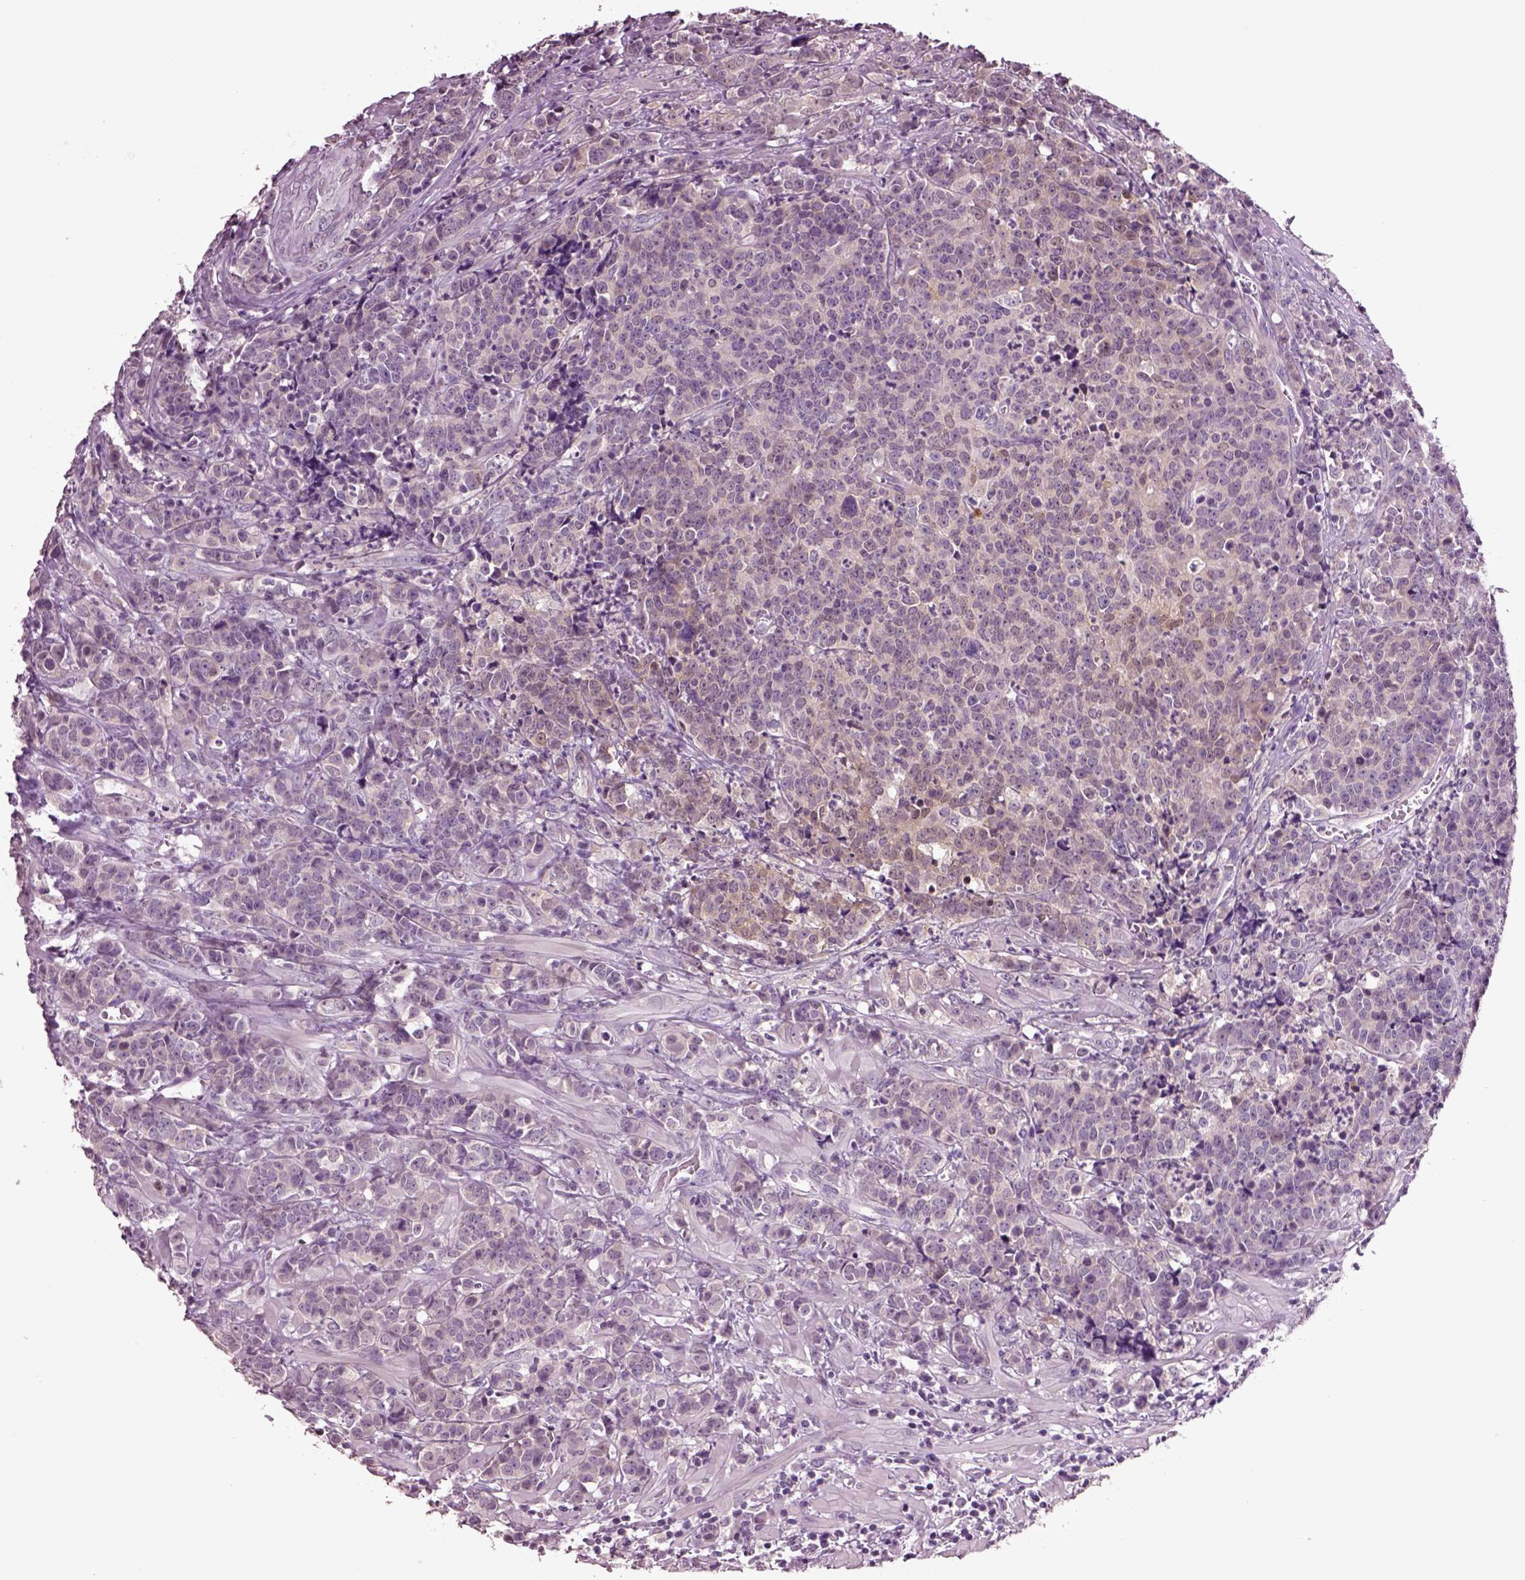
{"staining": {"intensity": "moderate", "quantity": "<25%", "location": "cytoplasmic/membranous"}, "tissue": "prostate cancer", "cell_type": "Tumor cells", "image_type": "cancer", "snomed": [{"axis": "morphology", "description": "Adenocarcinoma, NOS"}, {"axis": "topography", "description": "Prostate"}], "caption": "Immunohistochemical staining of prostate adenocarcinoma exhibits low levels of moderate cytoplasmic/membranous expression in about <25% of tumor cells.", "gene": "CLPSL1", "patient": {"sex": "male", "age": 67}}